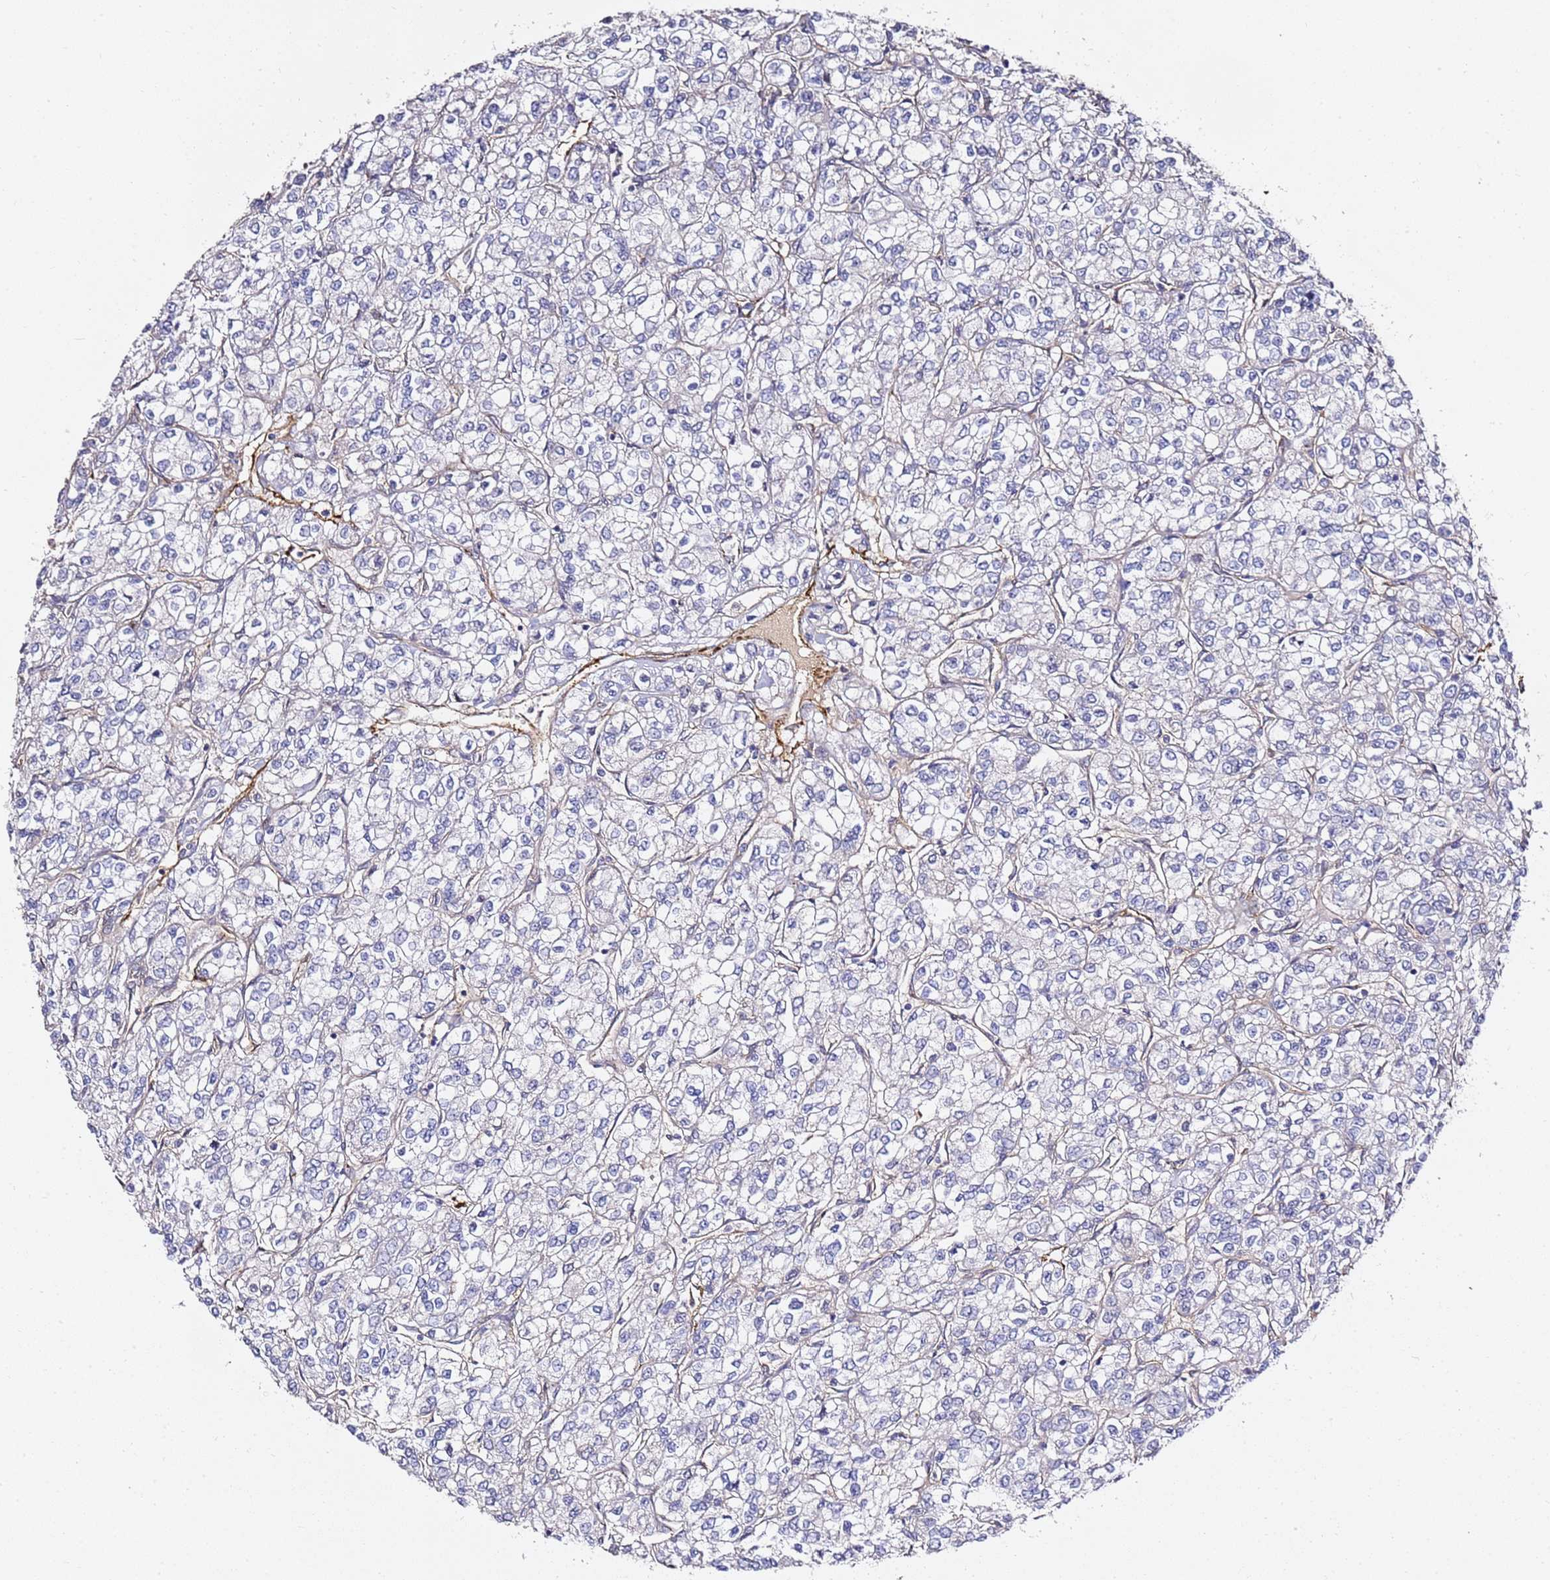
{"staining": {"intensity": "negative", "quantity": "none", "location": "none"}, "tissue": "renal cancer", "cell_type": "Tumor cells", "image_type": "cancer", "snomed": [{"axis": "morphology", "description": "Adenocarcinoma, NOS"}, {"axis": "topography", "description": "Kidney"}], "caption": "DAB (3,3'-diaminobenzidine) immunohistochemical staining of adenocarcinoma (renal) exhibits no significant expression in tumor cells.", "gene": "EPS8L1", "patient": {"sex": "male", "age": 80}}